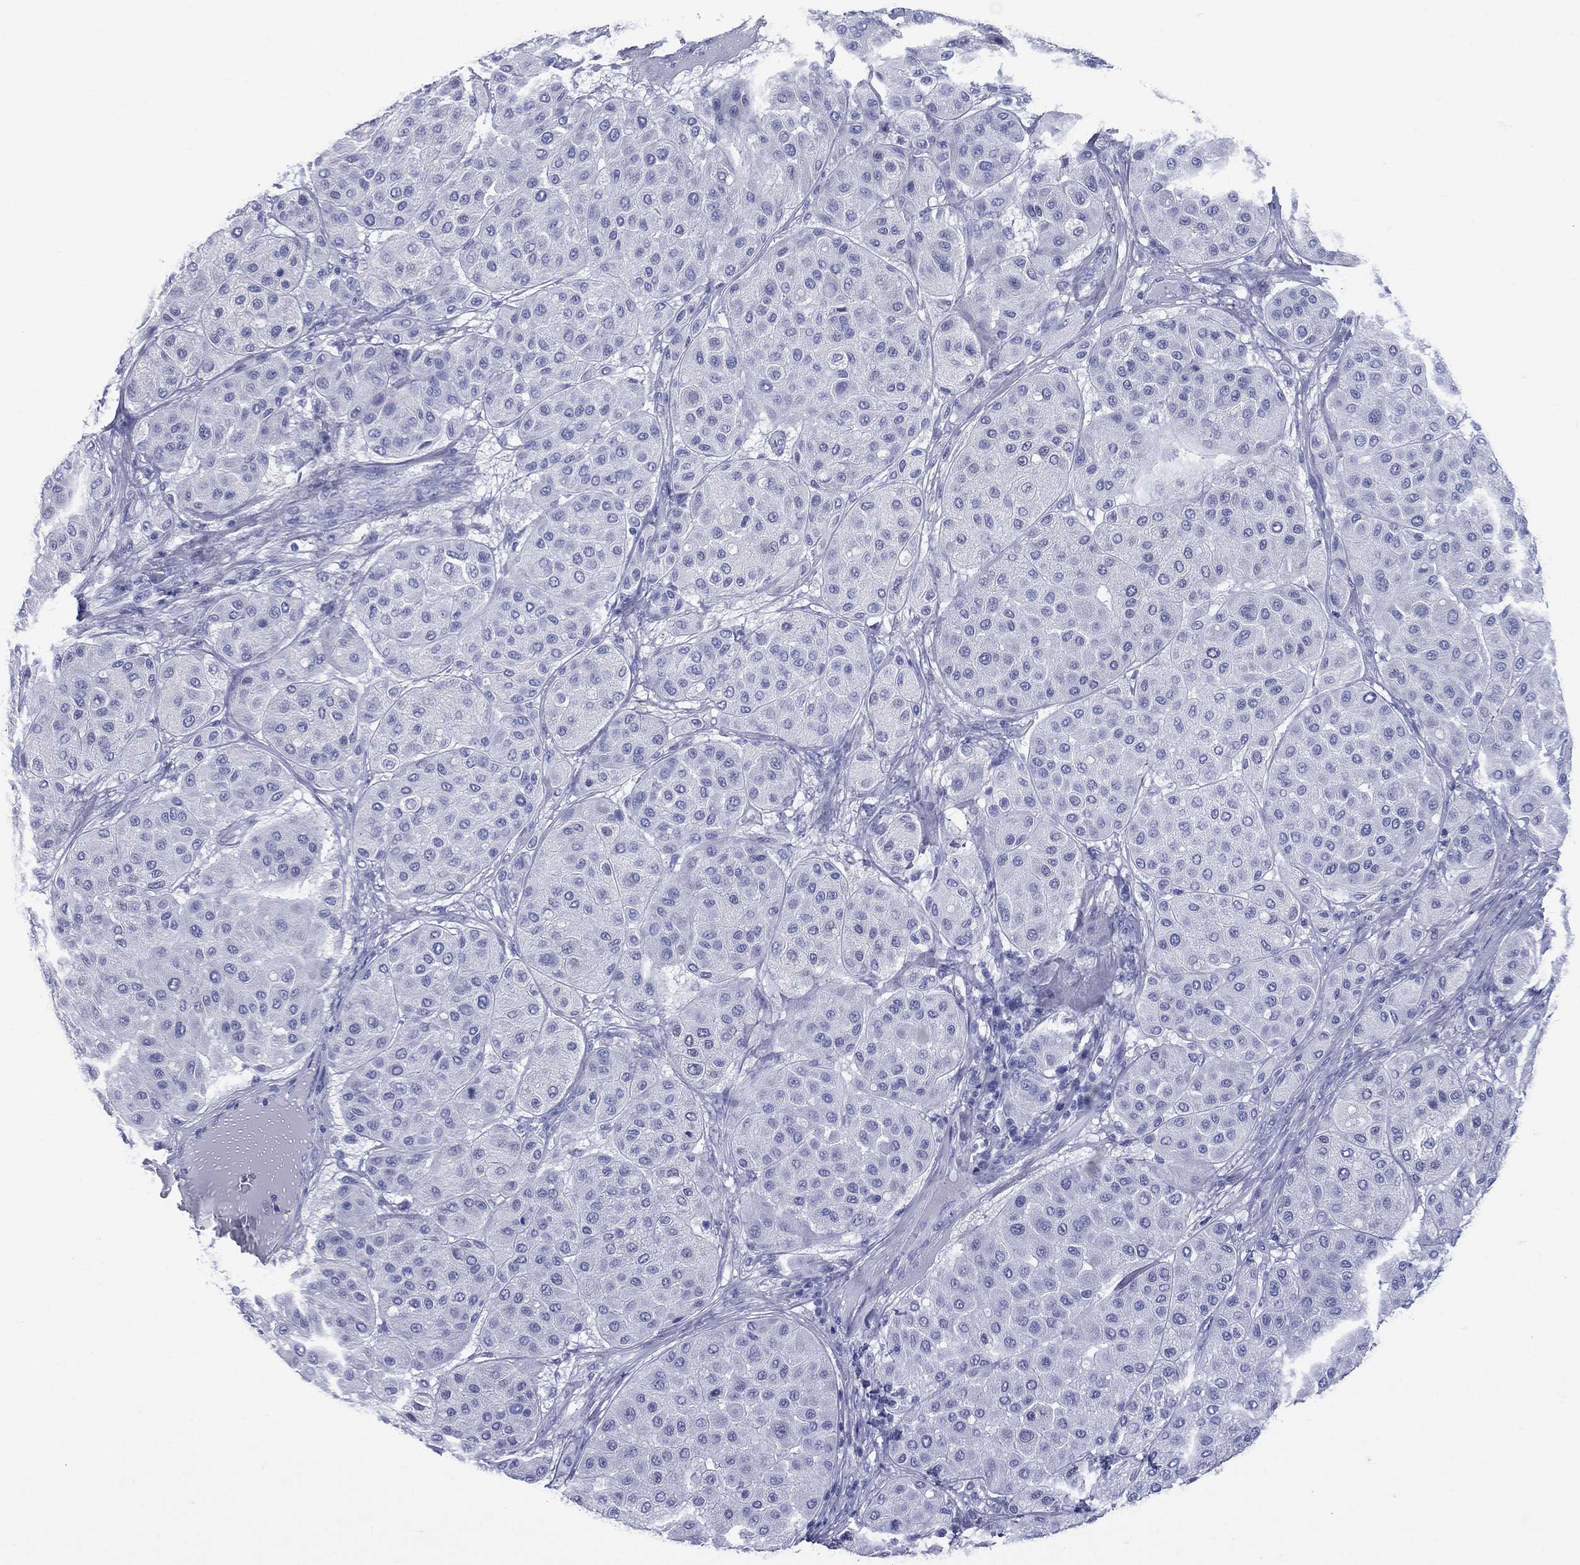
{"staining": {"intensity": "negative", "quantity": "none", "location": "none"}, "tissue": "melanoma", "cell_type": "Tumor cells", "image_type": "cancer", "snomed": [{"axis": "morphology", "description": "Malignant melanoma, Metastatic site"}, {"axis": "topography", "description": "Smooth muscle"}], "caption": "An immunohistochemistry (IHC) histopathology image of melanoma is shown. There is no staining in tumor cells of melanoma. Brightfield microscopy of immunohistochemistry (IHC) stained with DAB (brown) and hematoxylin (blue), captured at high magnification.", "gene": "SYP", "patient": {"sex": "male", "age": 41}}